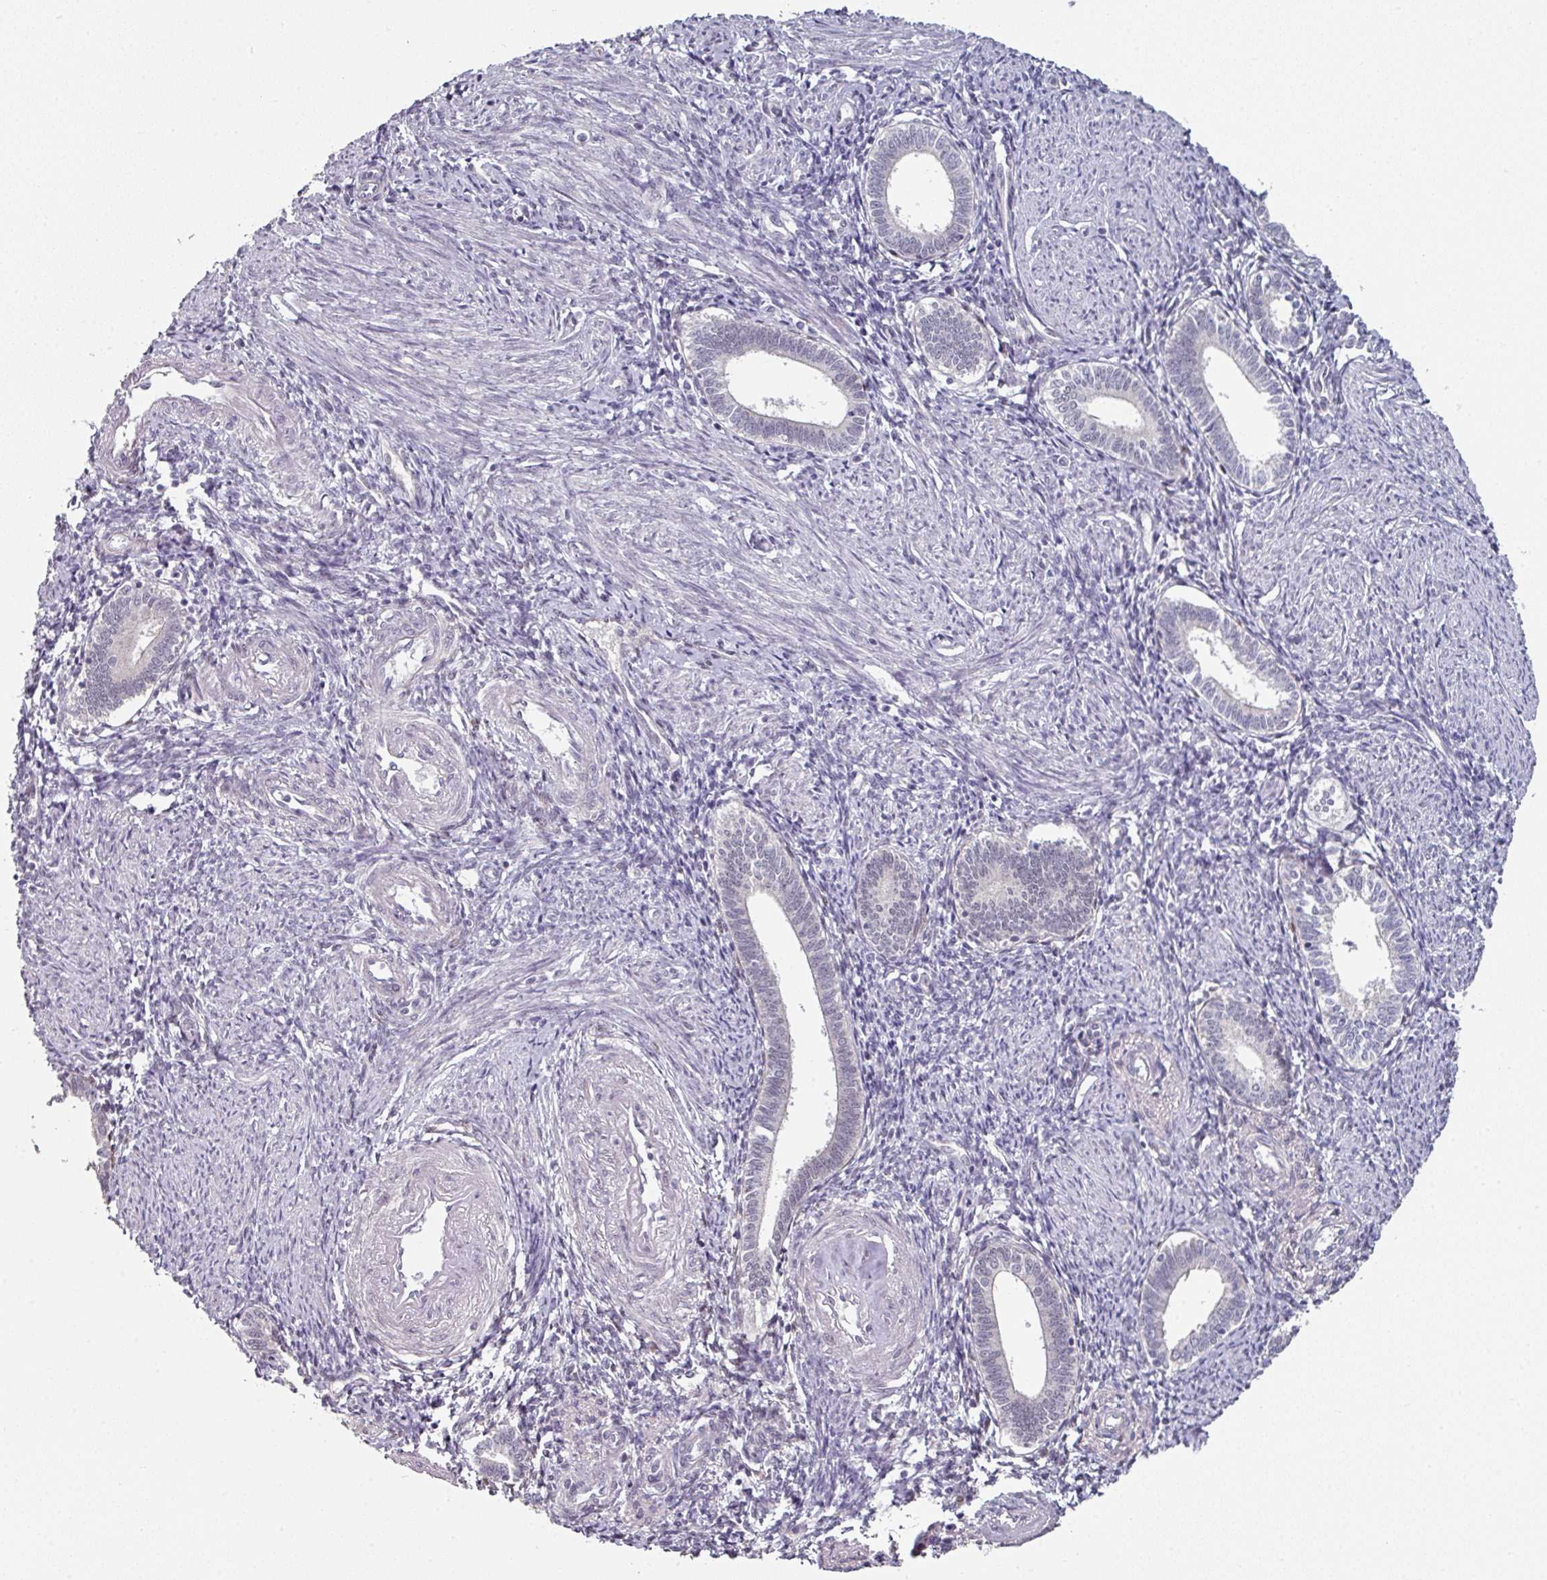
{"staining": {"intensity": "negative", "quantity": "none", "location": "none"}, "tissue": "endometrium", "cell_type": "Cells in endometrial stroma", "image_type": "normal", "snomed": [{"axis": "morphology", "description": "Normal tissue, NOS"}, {"axis": "topography", "description": "Endometrium"}], "caption": "DAB immunohistochemical staining of normal human endometrium shows no significant expression in cells in endometrial stroma. (DAB immunohistochemistry (IHC), high magnification).", "gene": "ELK1", "patient": {"sex": "female", "age": 41}}